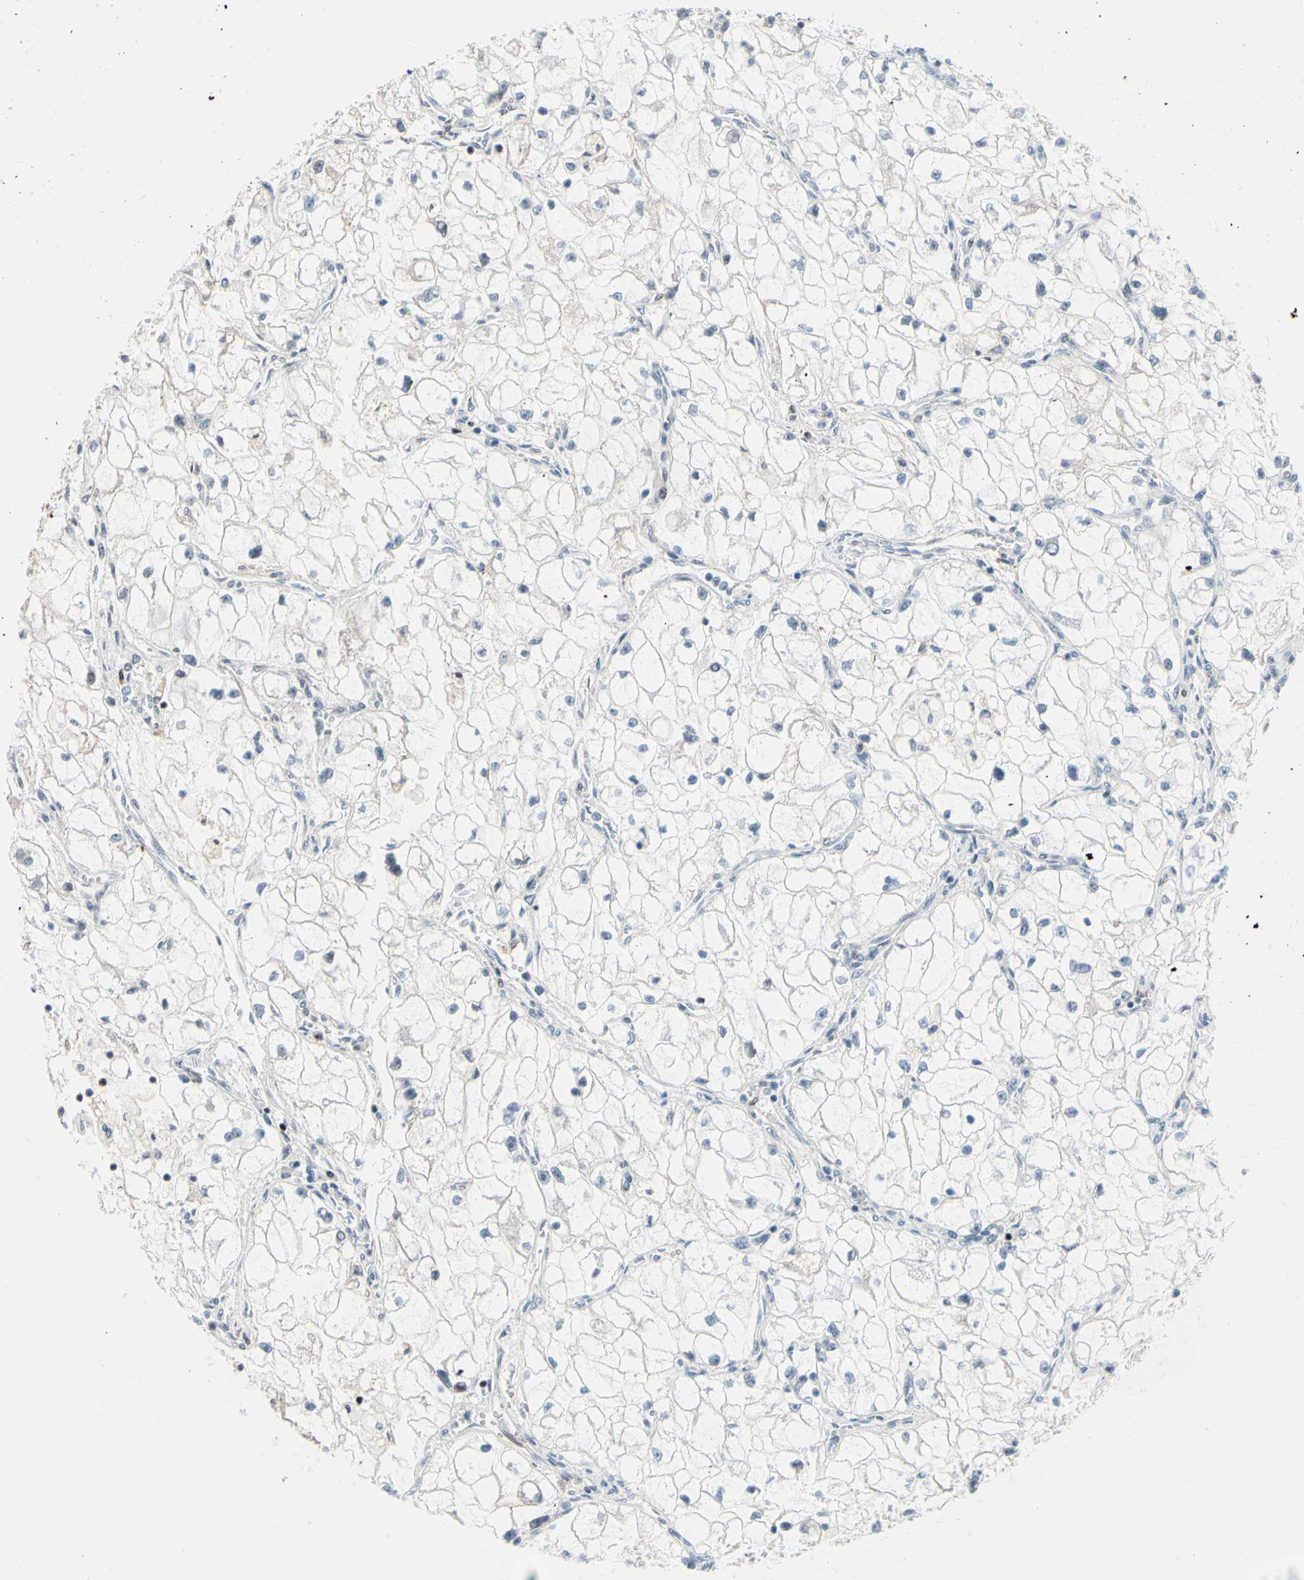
{"staining": {"intensity": "negative", "quantity": "none", "location": "none"}, "tissue": "renal cancer", "cell_type": "Tumor cells", "image_type": "cancer", "snomed": [{"axis": "morphology", "description": "Adenocarcinoma, NOS"}, {"axis": "topography", "description": "Kidney"}], "caption": "High power microscopy micrograph of an immunohistochemistry photomicrograph of renal cancer (adenocarcinoma), revealing no significant staining in tumor cells.", "gene": "FOXO3", "patient": {"sex": "female", "age": 70}}